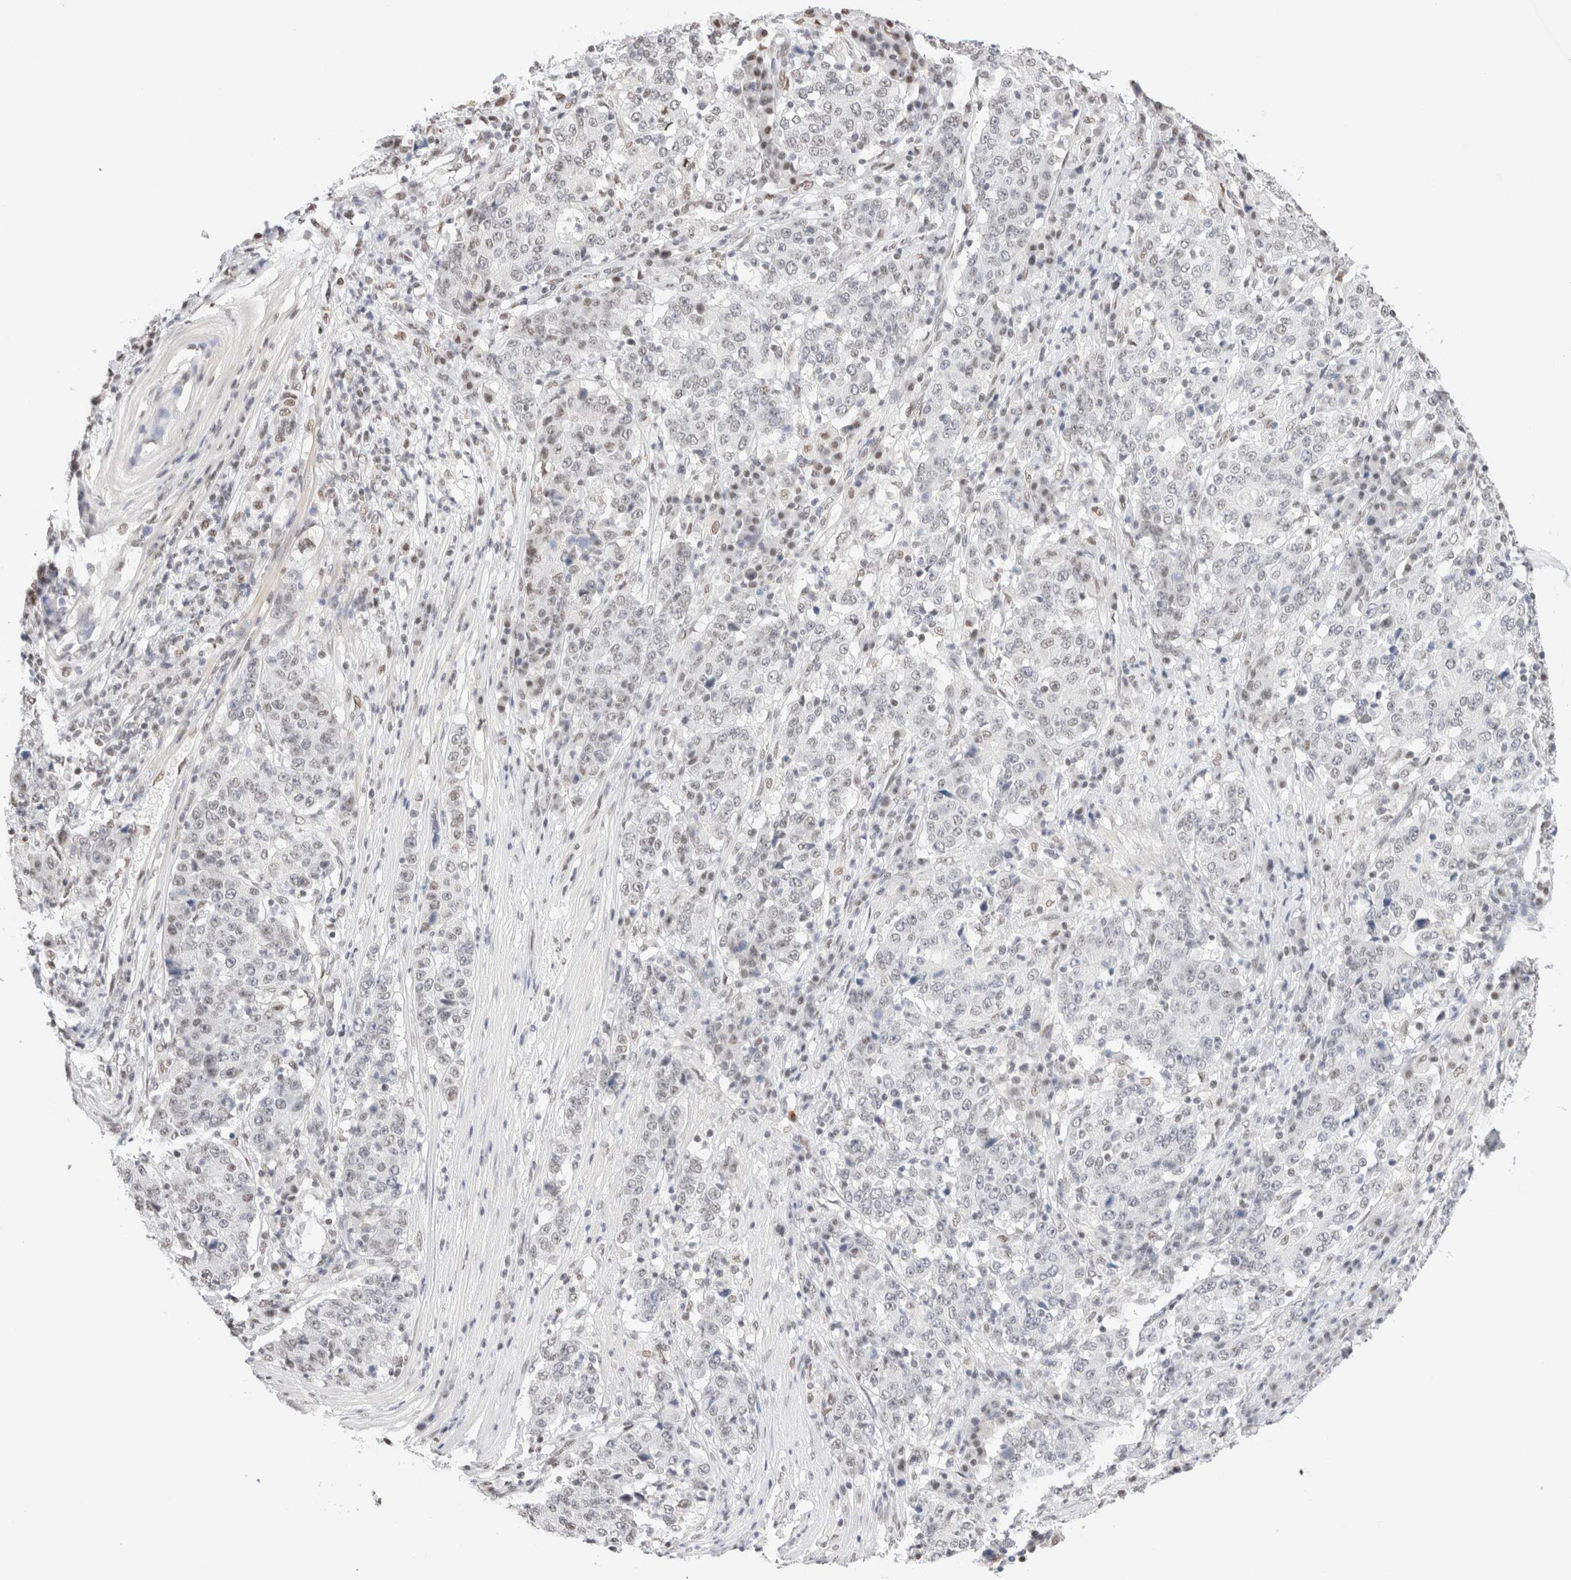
{"staining": {"intensity": "weak", "quantity": "<25%", "location": "nuclear"}, "tissue": "stomach cancer", "cell_type": "Tumor cells", "image_type": "cancer", "snomed": [{"axis": "morphology", "description": "Adenocarcinoma, NOS"}, {"axis": "topography", "description": "Stomach"}], "caption": "An immunohistochemistry photomicrograph of stomach cancer (adenocarcinoma) is shown. There is no staining in tumor cells of stomach cancer (adenocarcinoma).", "gene": "SUPT3H", "patient": {"sex": "male", "age": 59}}